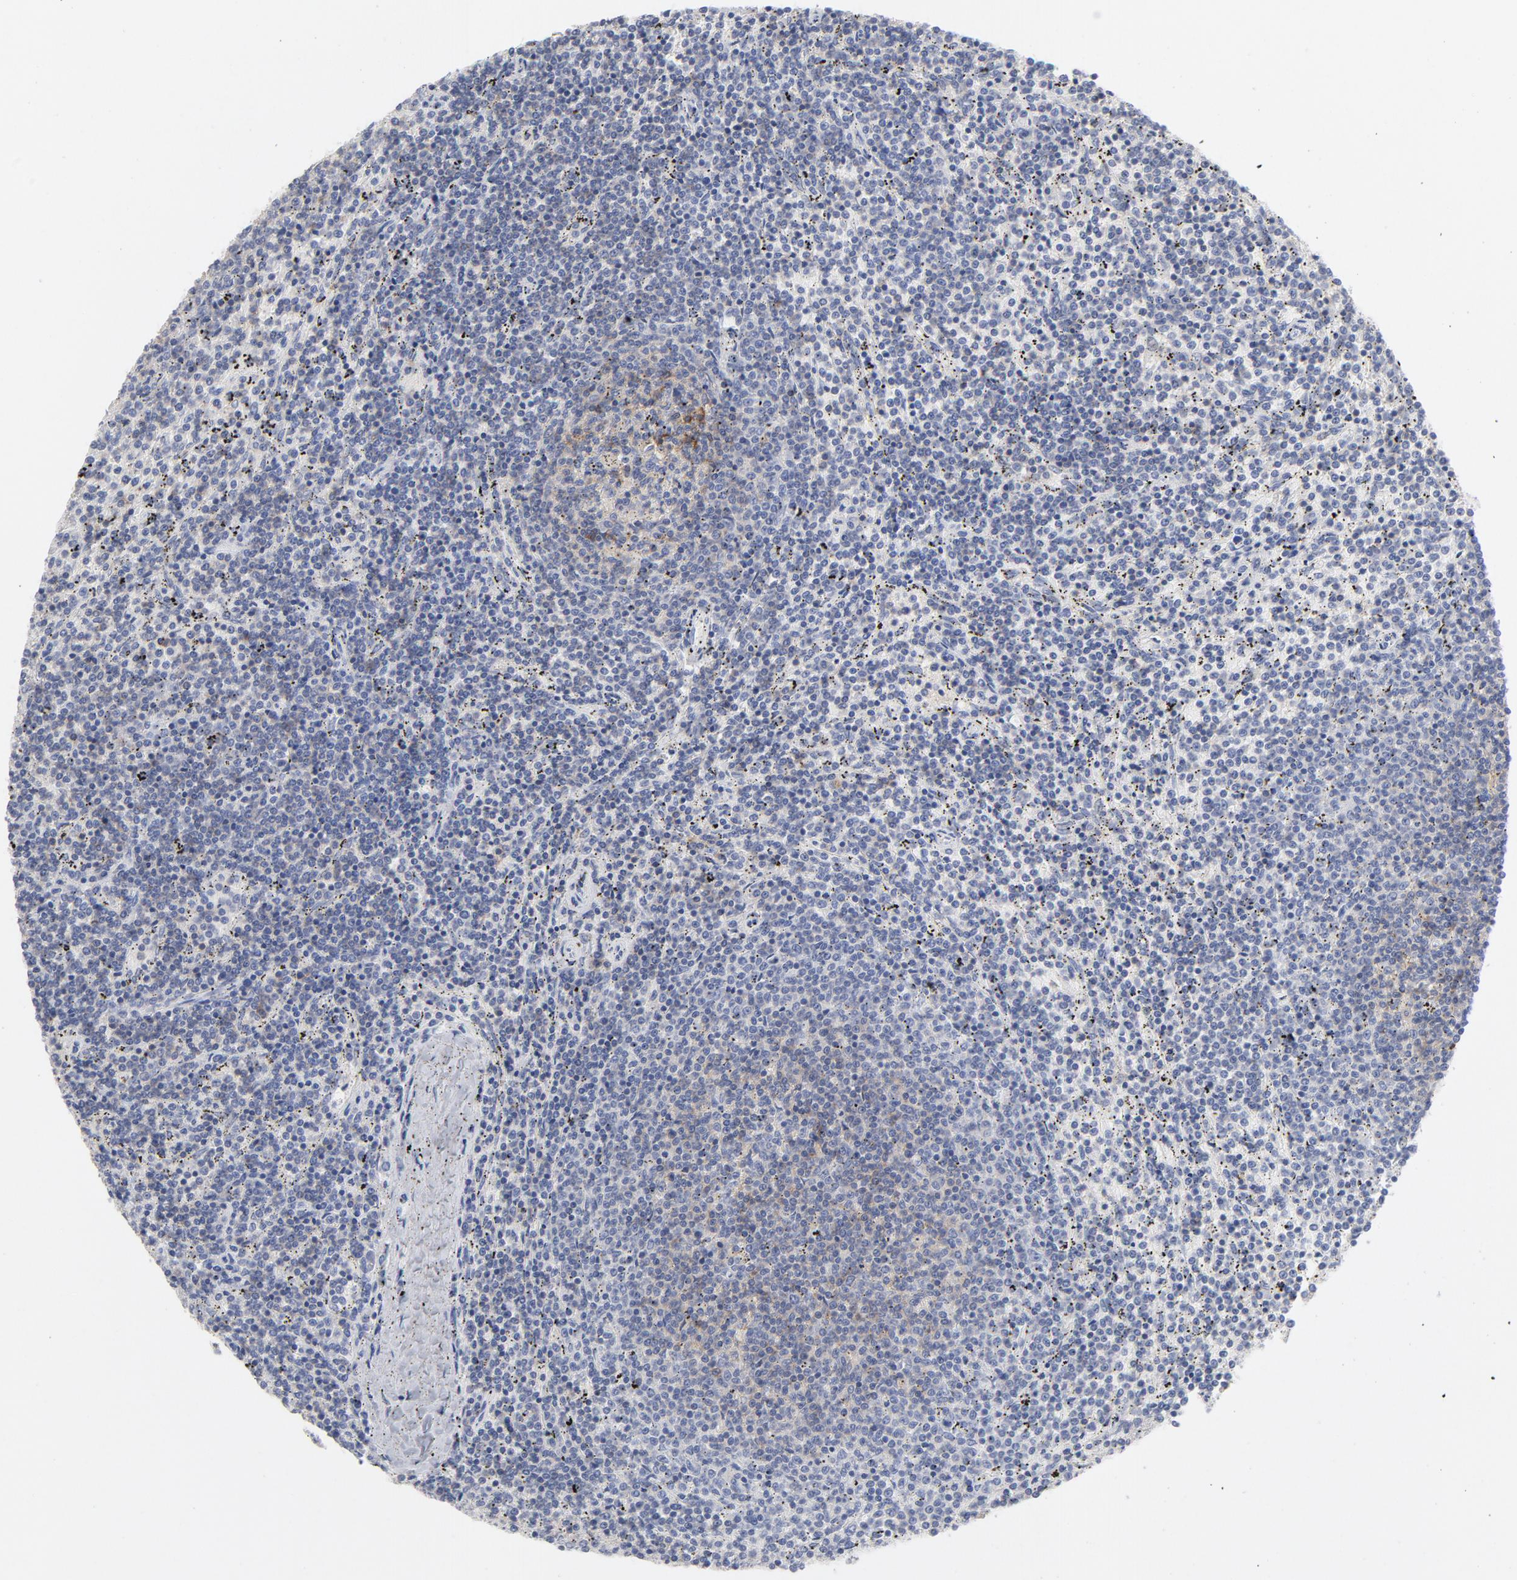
{"staining": {"intensity": "negative", "quantity": "none", "location": "none"}, "tissue": "lymphoma", "cell_type": "Tumor cells", "image_type": "cancer", "snomed": [{"axis": "morphology", "description": "Malignant lymphoma, non-Hodgkin's type, Low grade"}, {"axis": "topography", "description": "Spleen"}], "caption": "Immunohistochemical staining of malignant lymphoma, non-Hodgkin's type (low-grade) displays no significant staining in tumor cells.", "gene": "P2RY8", "patient": {"sex": "female", "age": 50}}